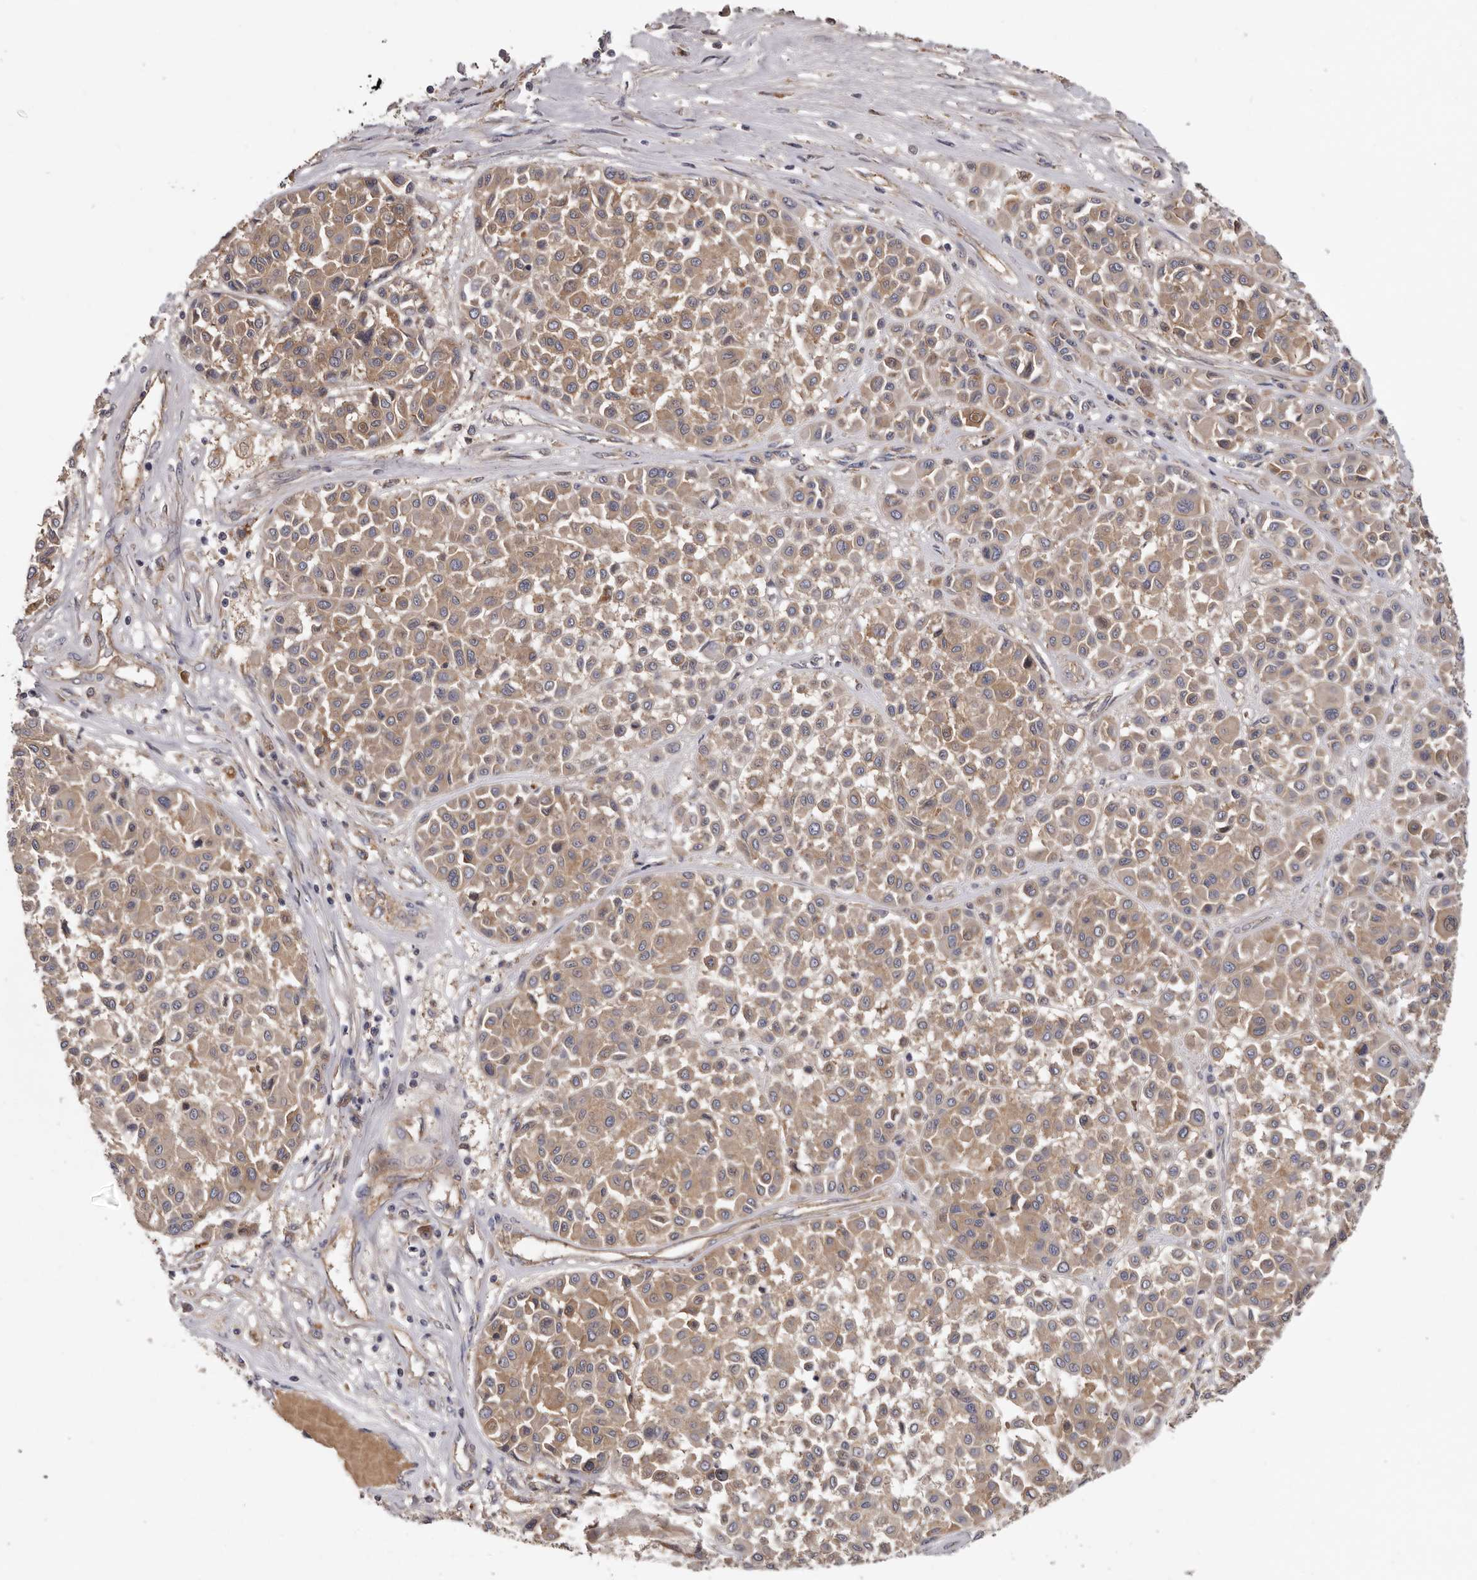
{"staining": {"intensity": "weak", "quantity": ">75%", "location": "cytoplasmic/membranous"}, "tissue": "melanoma", "cell_type": "Tumor cells", "image_type": "cancer", "snomed": [{"axis": "morphology", "description": "Malignant melanoma, Metastatic site"}, {"axis": "topography", "description": "Soft tissue"}], "caption": "Immunohistochemical staining of human melanoma reveals low levels of weak cytoplasmic/membranous staining in about >75% of tumor cells. (DAB (3,3'-diaminobenzidine) IHC, brown staining for protein, blue staining for nuclei).", "gene": "INKA2", "patient": {"sex": "male", "age": 41}}